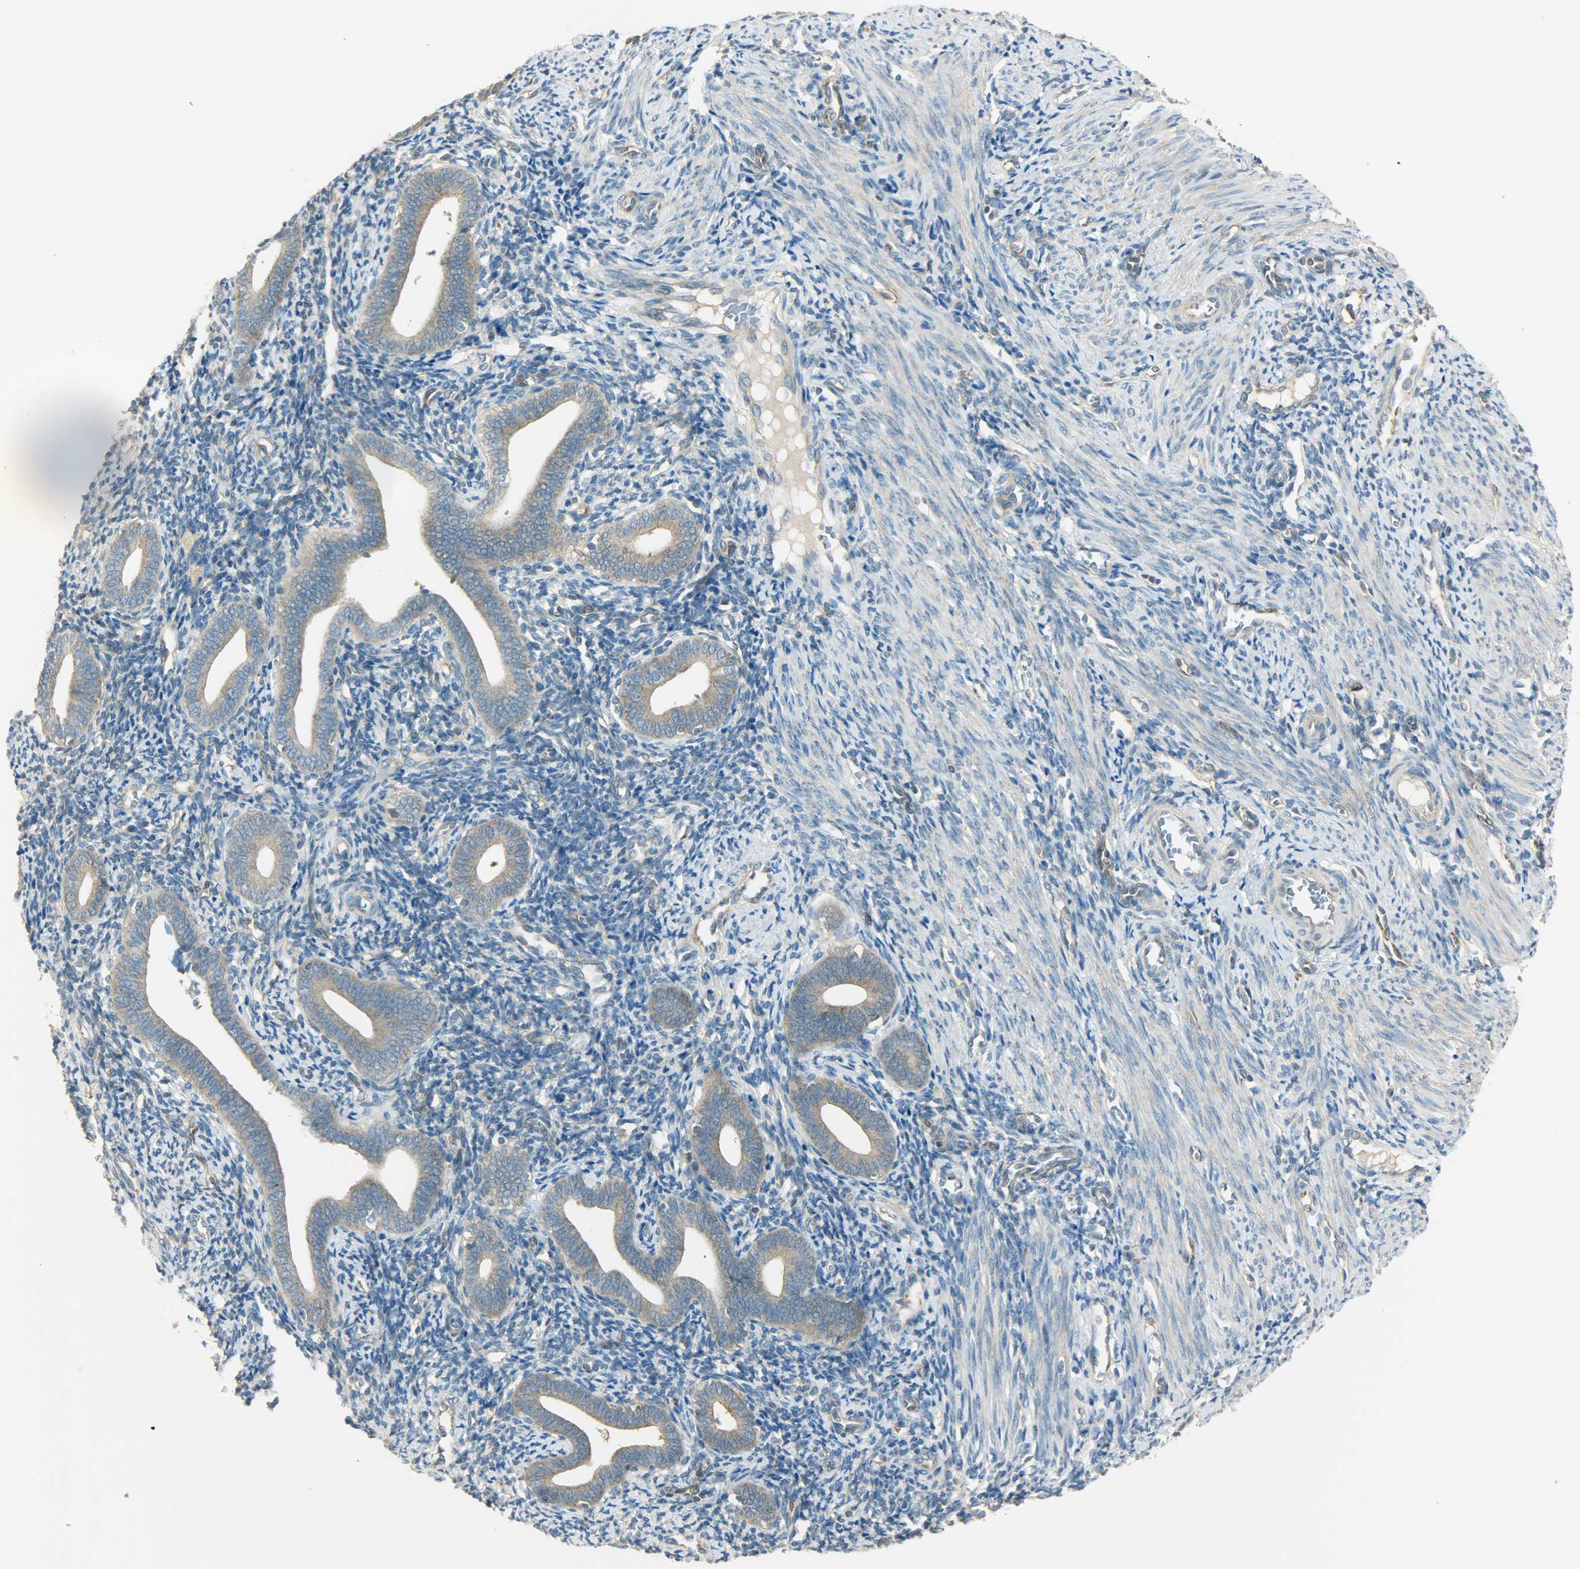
{"staining": {"intensity": "weak", "quantity": "25%-75%", "location": "cytoplasmic/membranous"}, "tissue": "endometrium", "cell_type": "Cells in endometrial stroma", "image_type": "normal", "snomed": [{"axis": "morphology", "description": "Normal tissue, NOS"}, {"axis": "topography", "description": "Uterus"}, {"axis": "topography", "description": "Endometrium"}], "caption": "An immunohistochemistry image of normal tissue is shown. Protein staining in brown highlights weak cytoplasmic/membranous positivity in endometrium within cells in endometrial stroma.", "gene": "TSC22D2", "patient": {"sex": "female", "age": 33}}